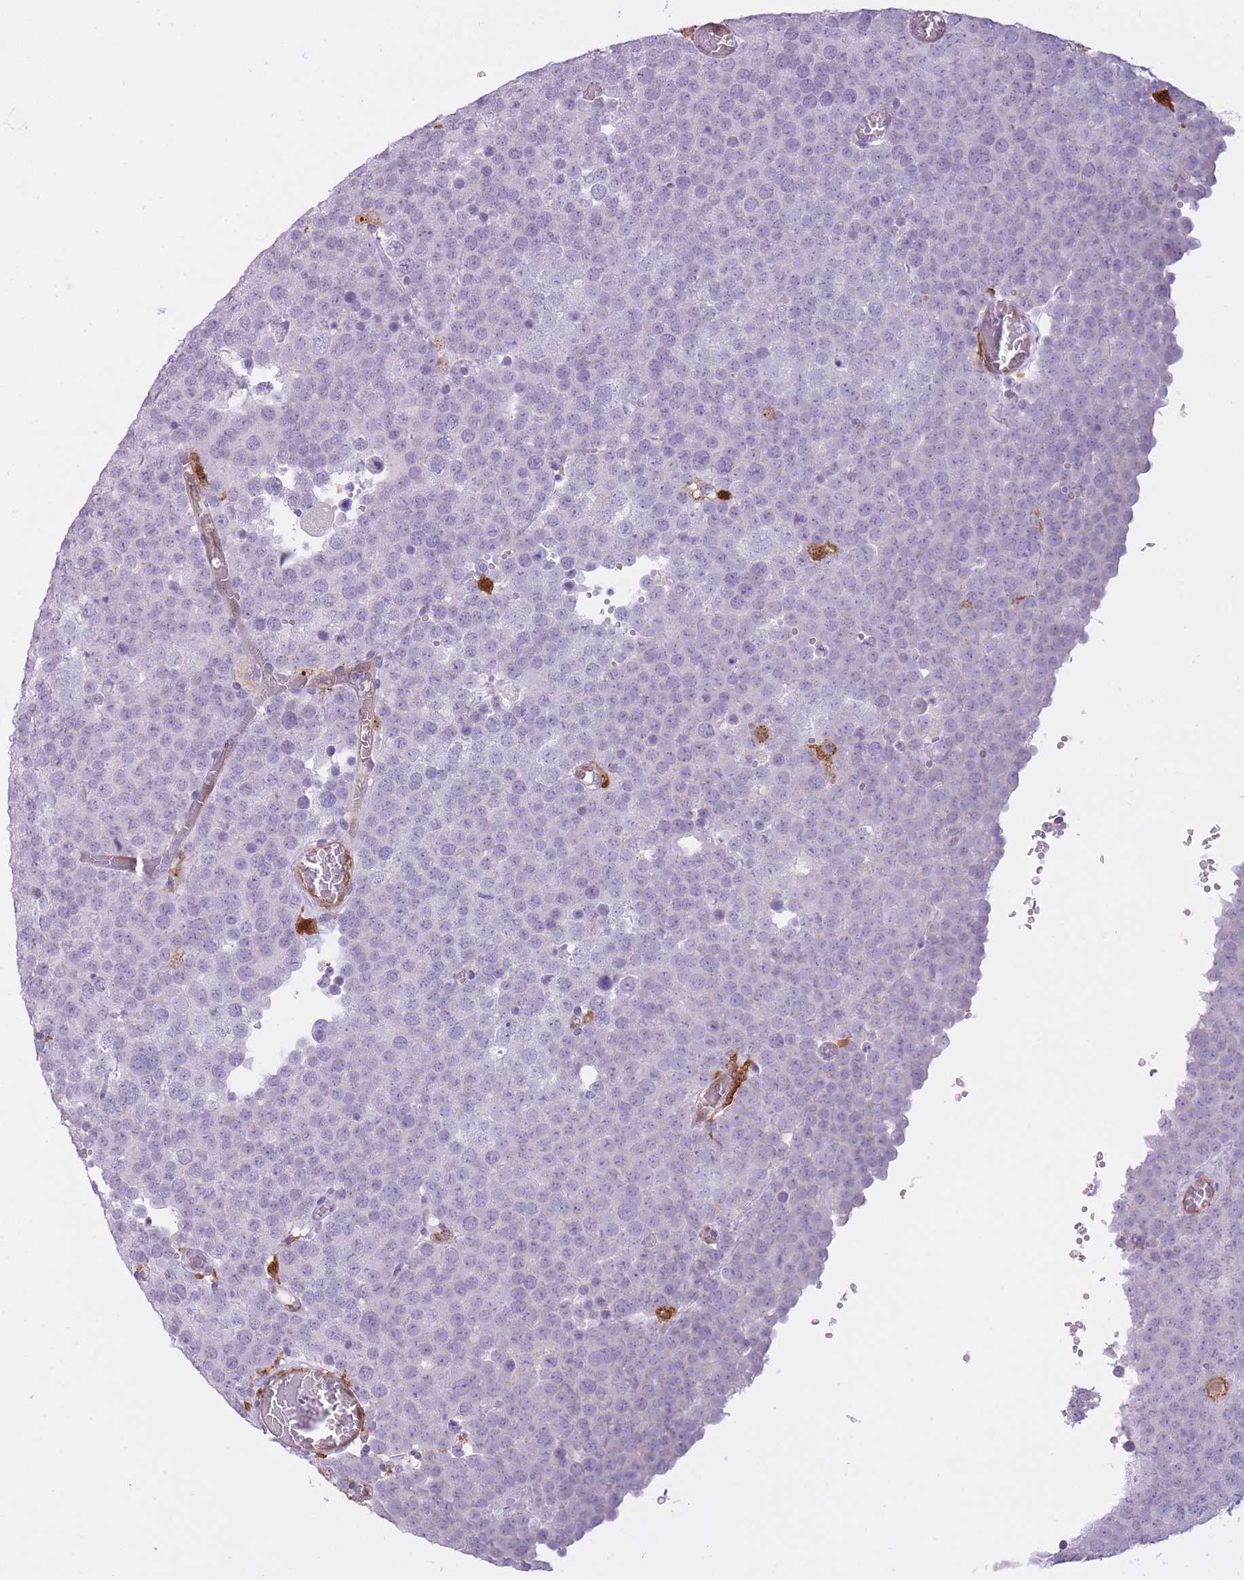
{"staining": {"intensity": "negative", "quantity": "none", "location": "none"}, "tissue": "testis cancer", "cell_type": "Tumor cells", "image_type": "cancer", "snomed": [{"axis": "morphology", "description": "Normal tissue, NOS"}, {"axis": "morphology", "description": "Seminoma, NOS"}, {"axis": "topography", "description": "Testis"}], "caption": "Immunohistochemistry (IHC) histopathology image of neoplastic tissue: human seminoma (testis) stained with DAB reveals no significant protein expression in tumor cells.", "gene": "LGALS9", "patient": {"sex": "male", "age": 71}}